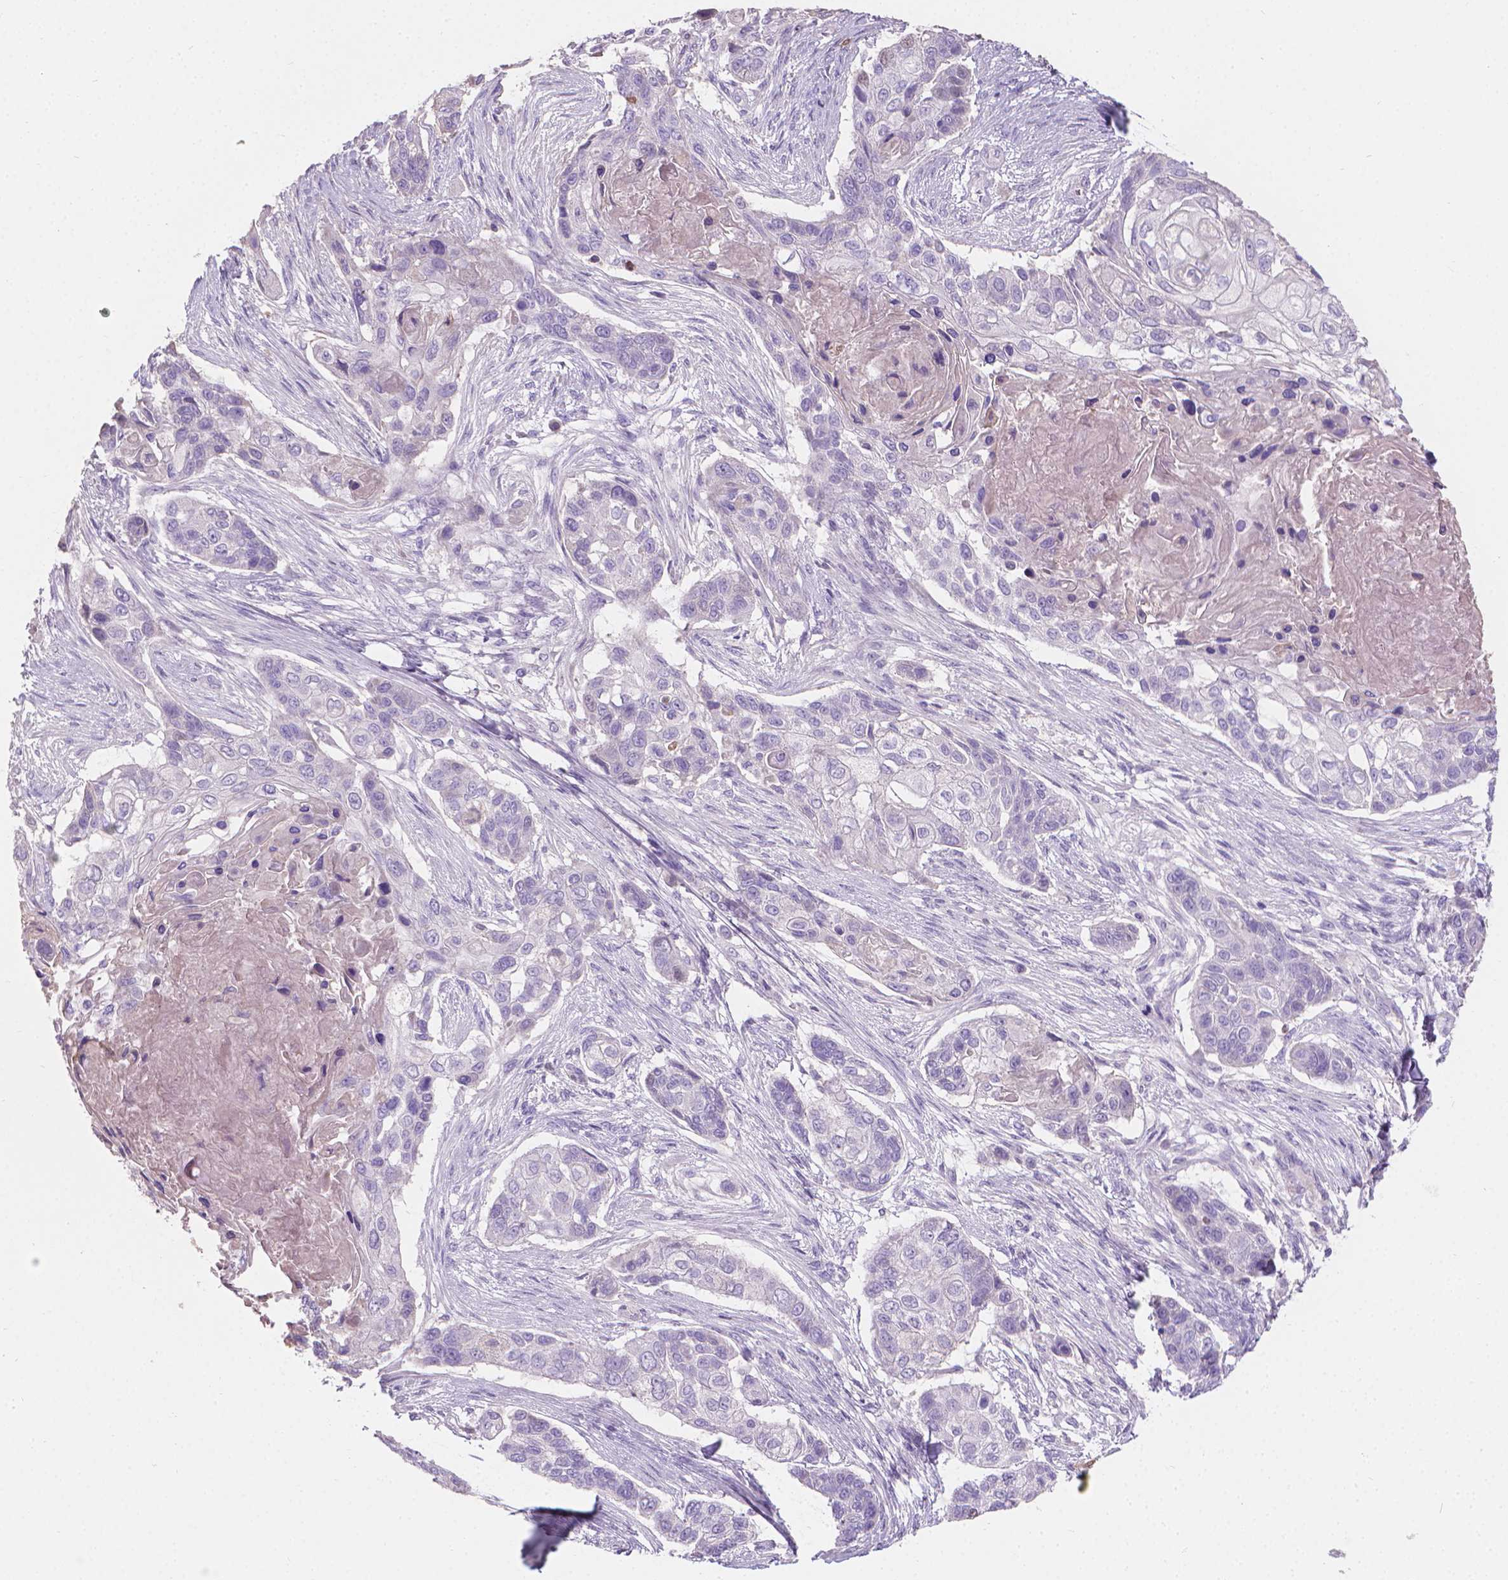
{"staining": {"intensity": "negative", "quantity": "none", "location": "none"}, "tissue": "lung cancer", "cell_type": "Tumor cells", "image_type": "cancer", "snomed": [{"axis": "morphology", "description": "Squamous cell carcinoma, NOS"}, {"axis": "topography", "description": "Lung"}], "caption": "High power microscopy image of an immunohistochemistry histopathology image of lung cancer (squamous cell carcinoma), revealing no significant staining in tumor cells.", "gene": "CABCOCO1", "patient": {"sex": "male", "age": 69}}